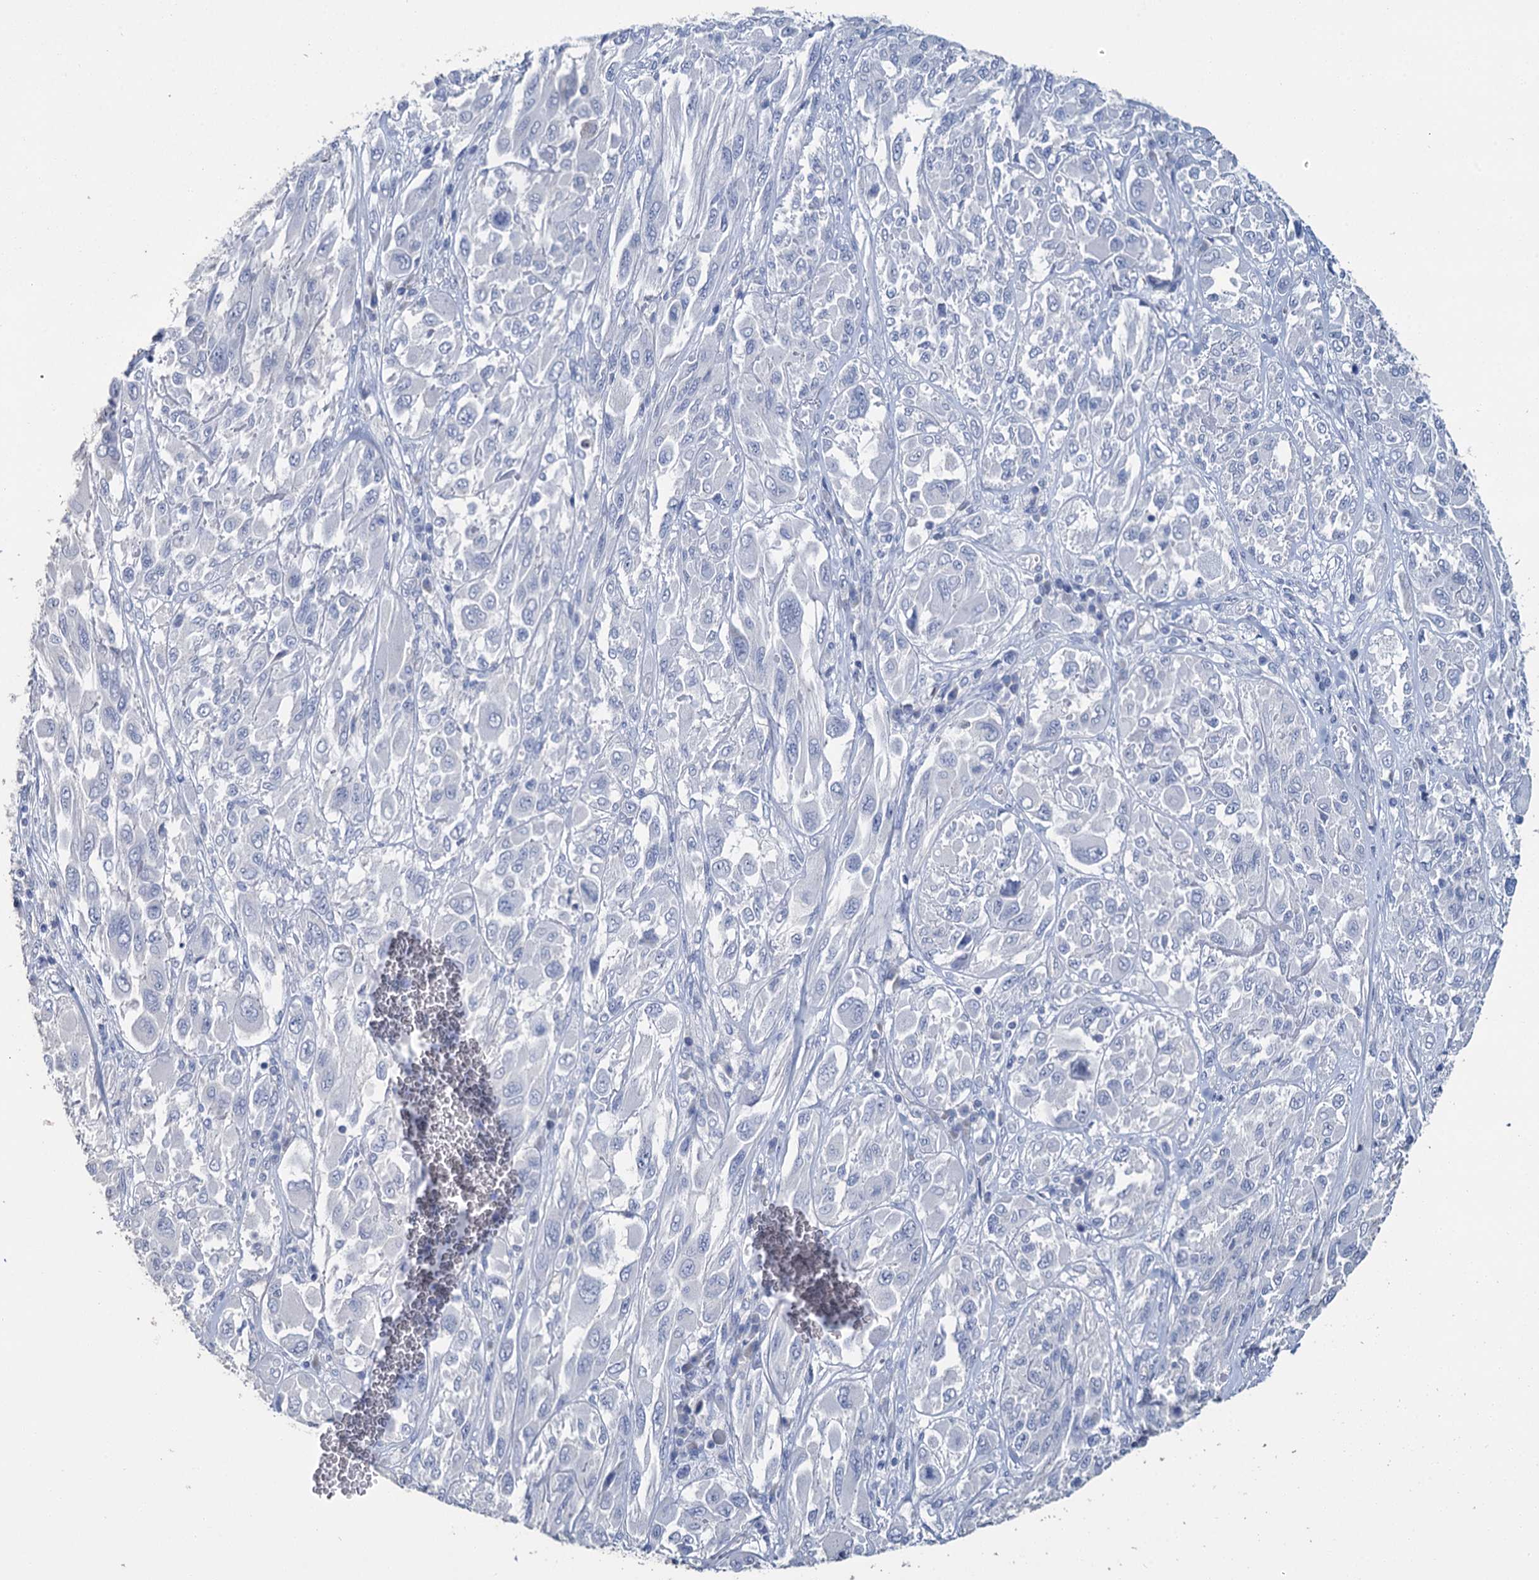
{"staining": {"intensity": "negative", "quantity": "none", "location": "none"}, "tissue": "melanoma", "cell_type": "Tumor cells", "image_type": "cancer", "snomed": [{"axis": "morphology", "description": "Malignant melanoma, NOS"}, {"axis": "topography", "description": "Skin"}], "caption": "DAB immunohistochemical staining of human malignant melanoma exhibits no significant expression in tumor cells.", "gene": "SNCB", "patient": {"sex": "female", "age": 91}}